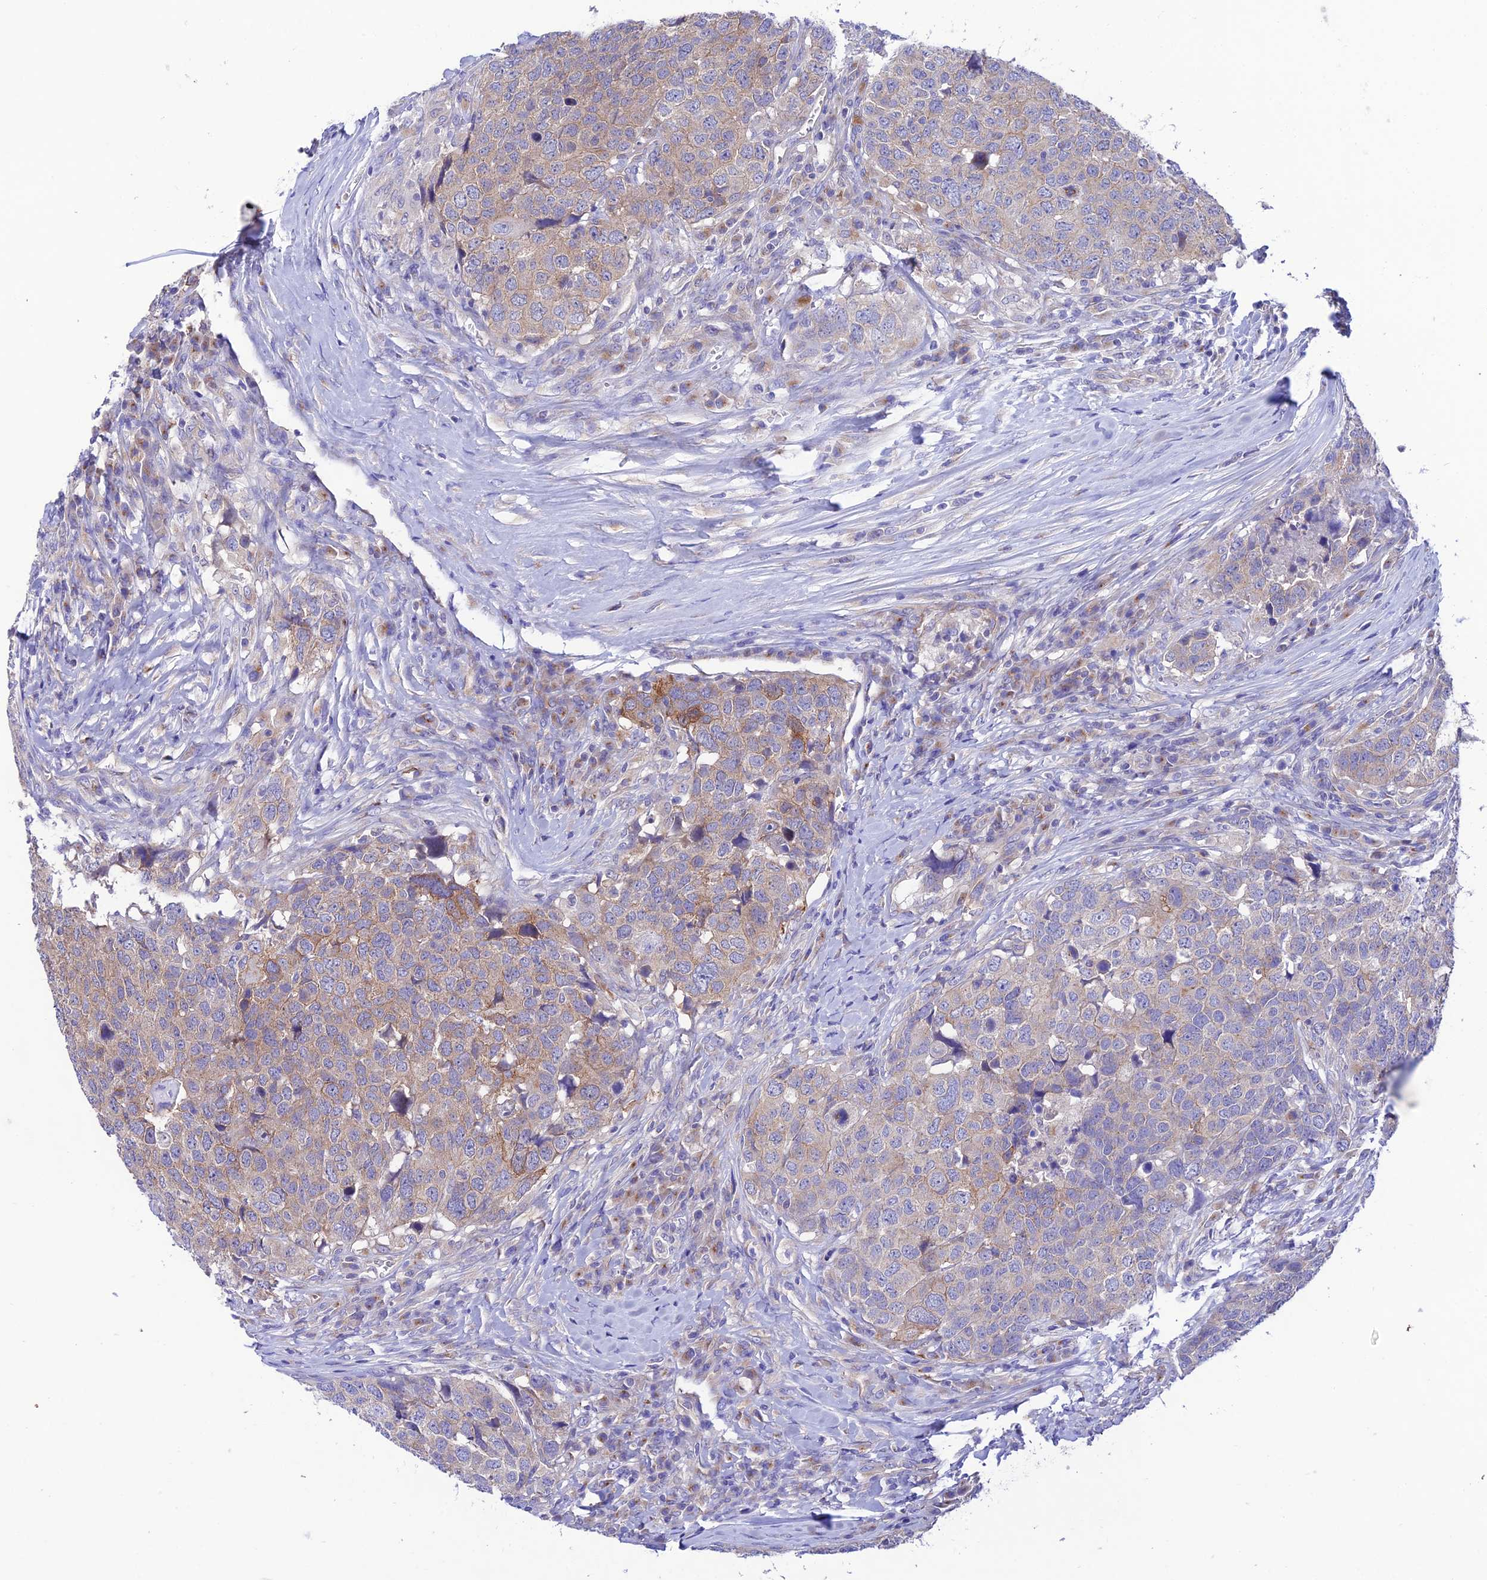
{"staining": {"intensity": "weak", "quantity": "25%-75%", "location": "cytoplasmic/membranous"}, "tissue": "head and neck cancer", "cell_type": "Tumor cells", "image_type": "cancer", "snomed": [{"axis": "morphology", "description": "Squamous cell carcinoma, NOS"}, {"axis": "topography", "description": "Head-Neck"}], "caption": "Protein staining of head and neck cancer (squamous cell carcinoma) tissue demonstrates weak cytoplasmic/membranous positivity in approximately 25%-75% of tumor cells.", "gene": "LACTB2", "patient": {"sex": "male", "age": 66}}